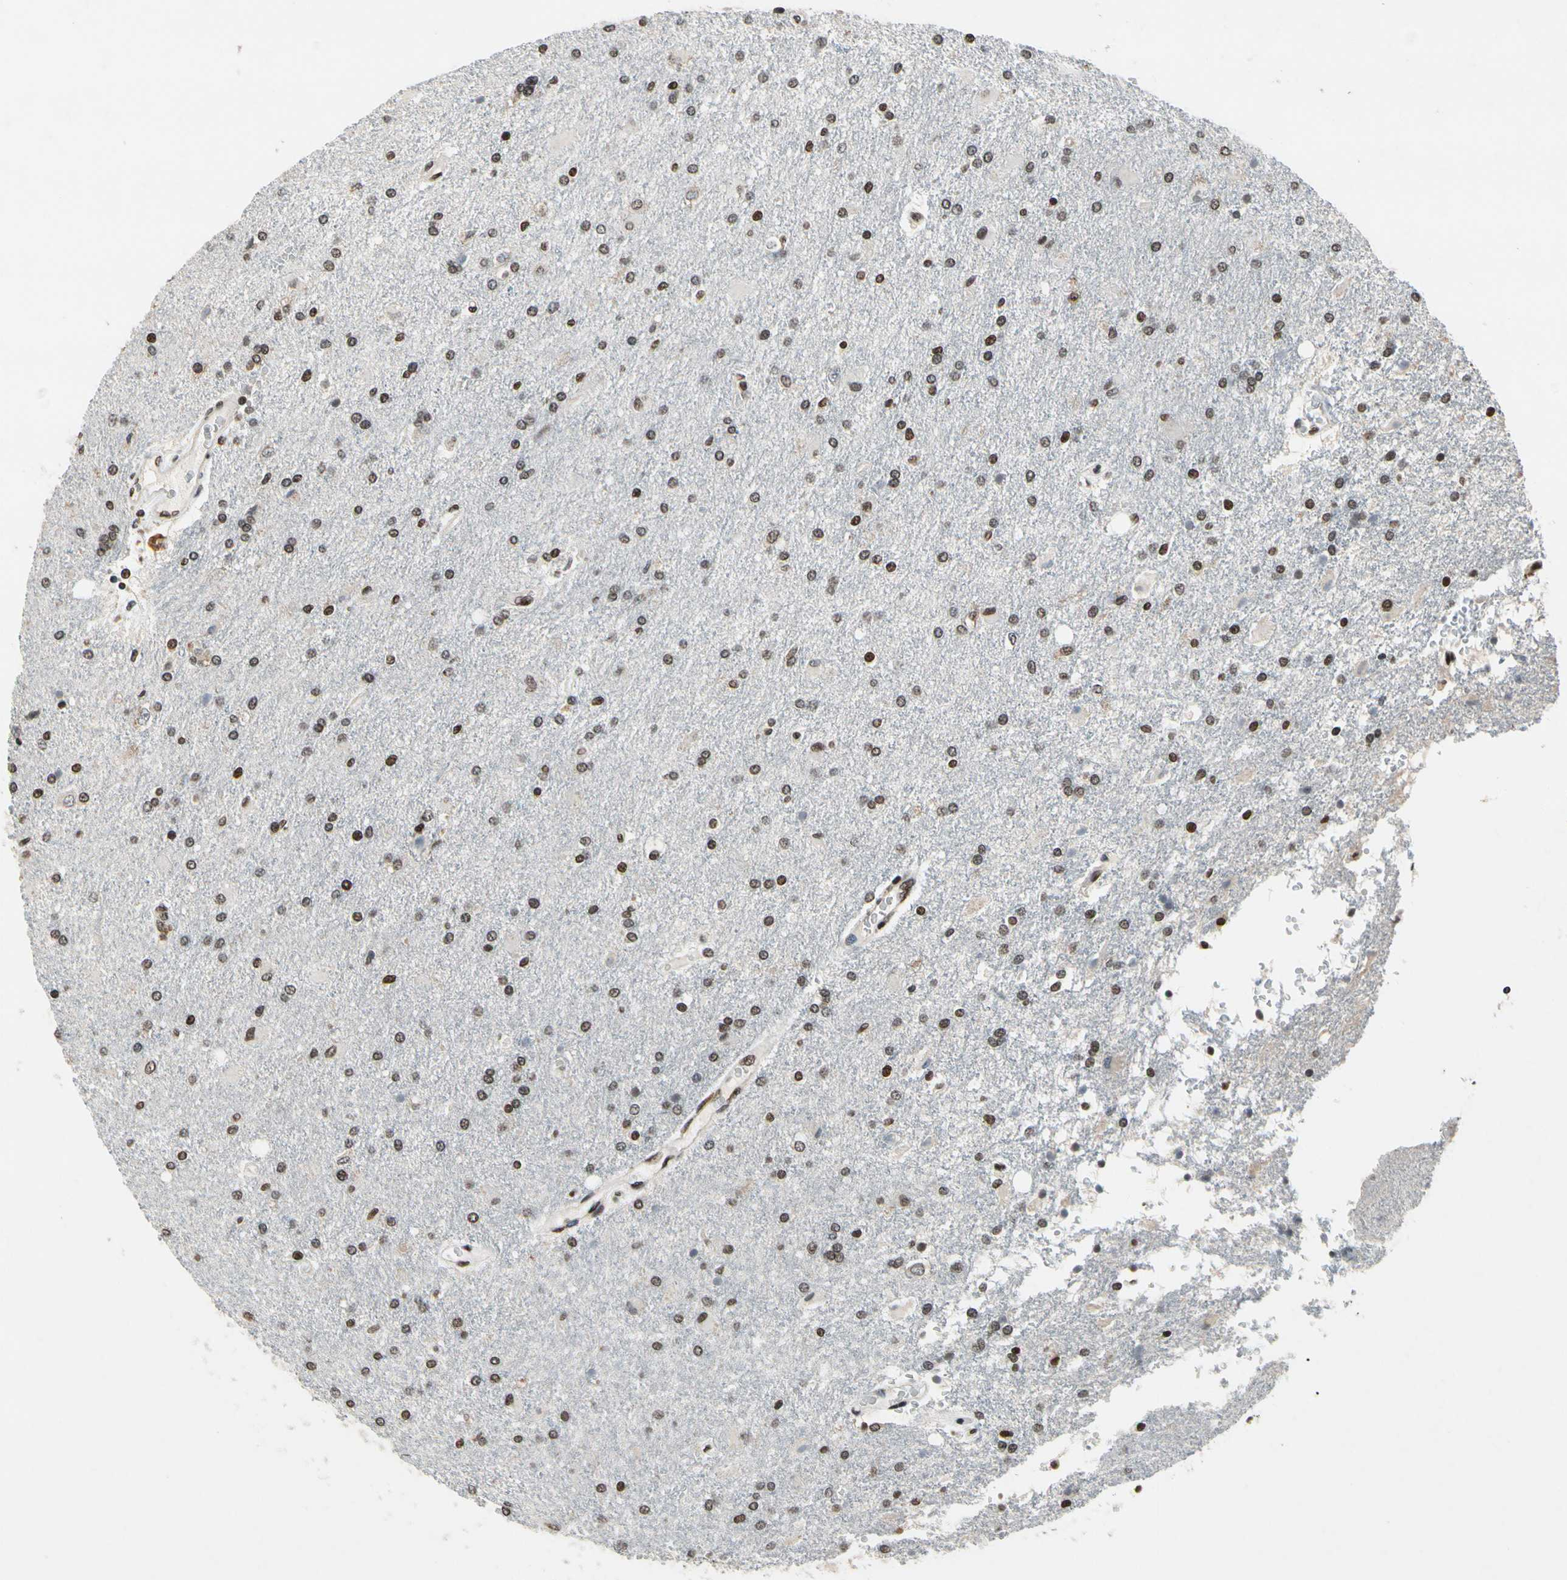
{"staining": {"intensity": "strong", "quantity": "25%-75%", "location": "nuclear"}, "tissue": "glioma", "cell_type": "Tumor cells", "image_type": "cancer", "snomed": [{"axis": "morphology", "description": "Glioma, malignant, High grade"}, {"axis": "topography", "description": "Brain"}], "caption": "Human malignant glioma (high-grade) stained for a protein (brown) exhibits strong nuclear positive expression in approximately 25%-75% of tumor cells.", "gene": "RECQL", "patient": {"sex": "male", "age": 71}}